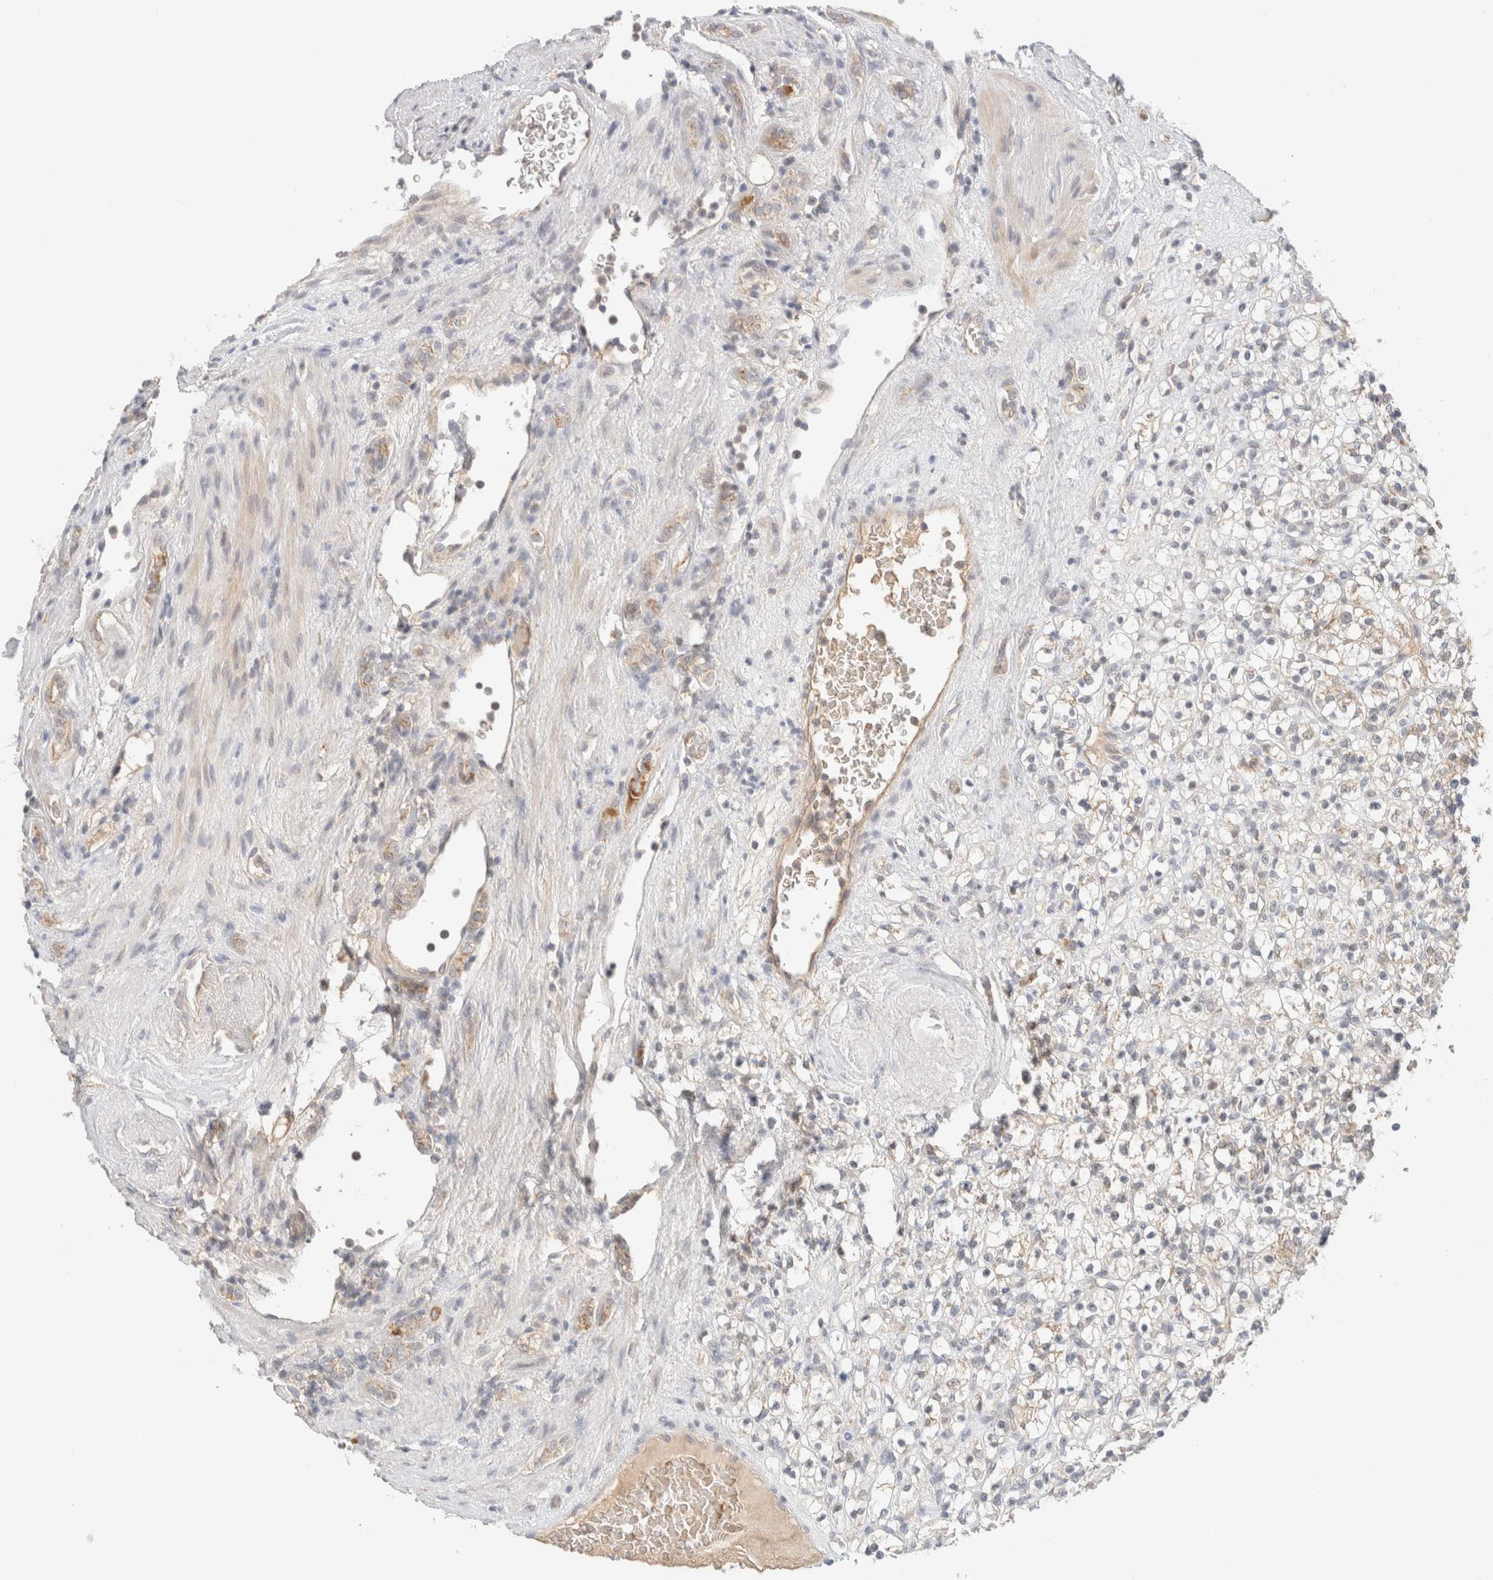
{"staining": {"intensity": "negative", "quantity": "none", "location": "none"}, "tissue": "renal cancer", "cell_type": "Tumor cells", "image_type": "cancer", "snomed": [{"axis": "morphology", "description": "Normal tissue, NOS"}, {"axis": "morphology", "description": "Adenocarcinoma, NOS"}, {"axis": "topography", "description": "Kidney"}], "caption": "This is an IHC histopathology image of human adenocarcinoma (renal). There is no expression in tumor cells.", "gene": "MRM3", "patient": {"sex": "female", "age": 72}}